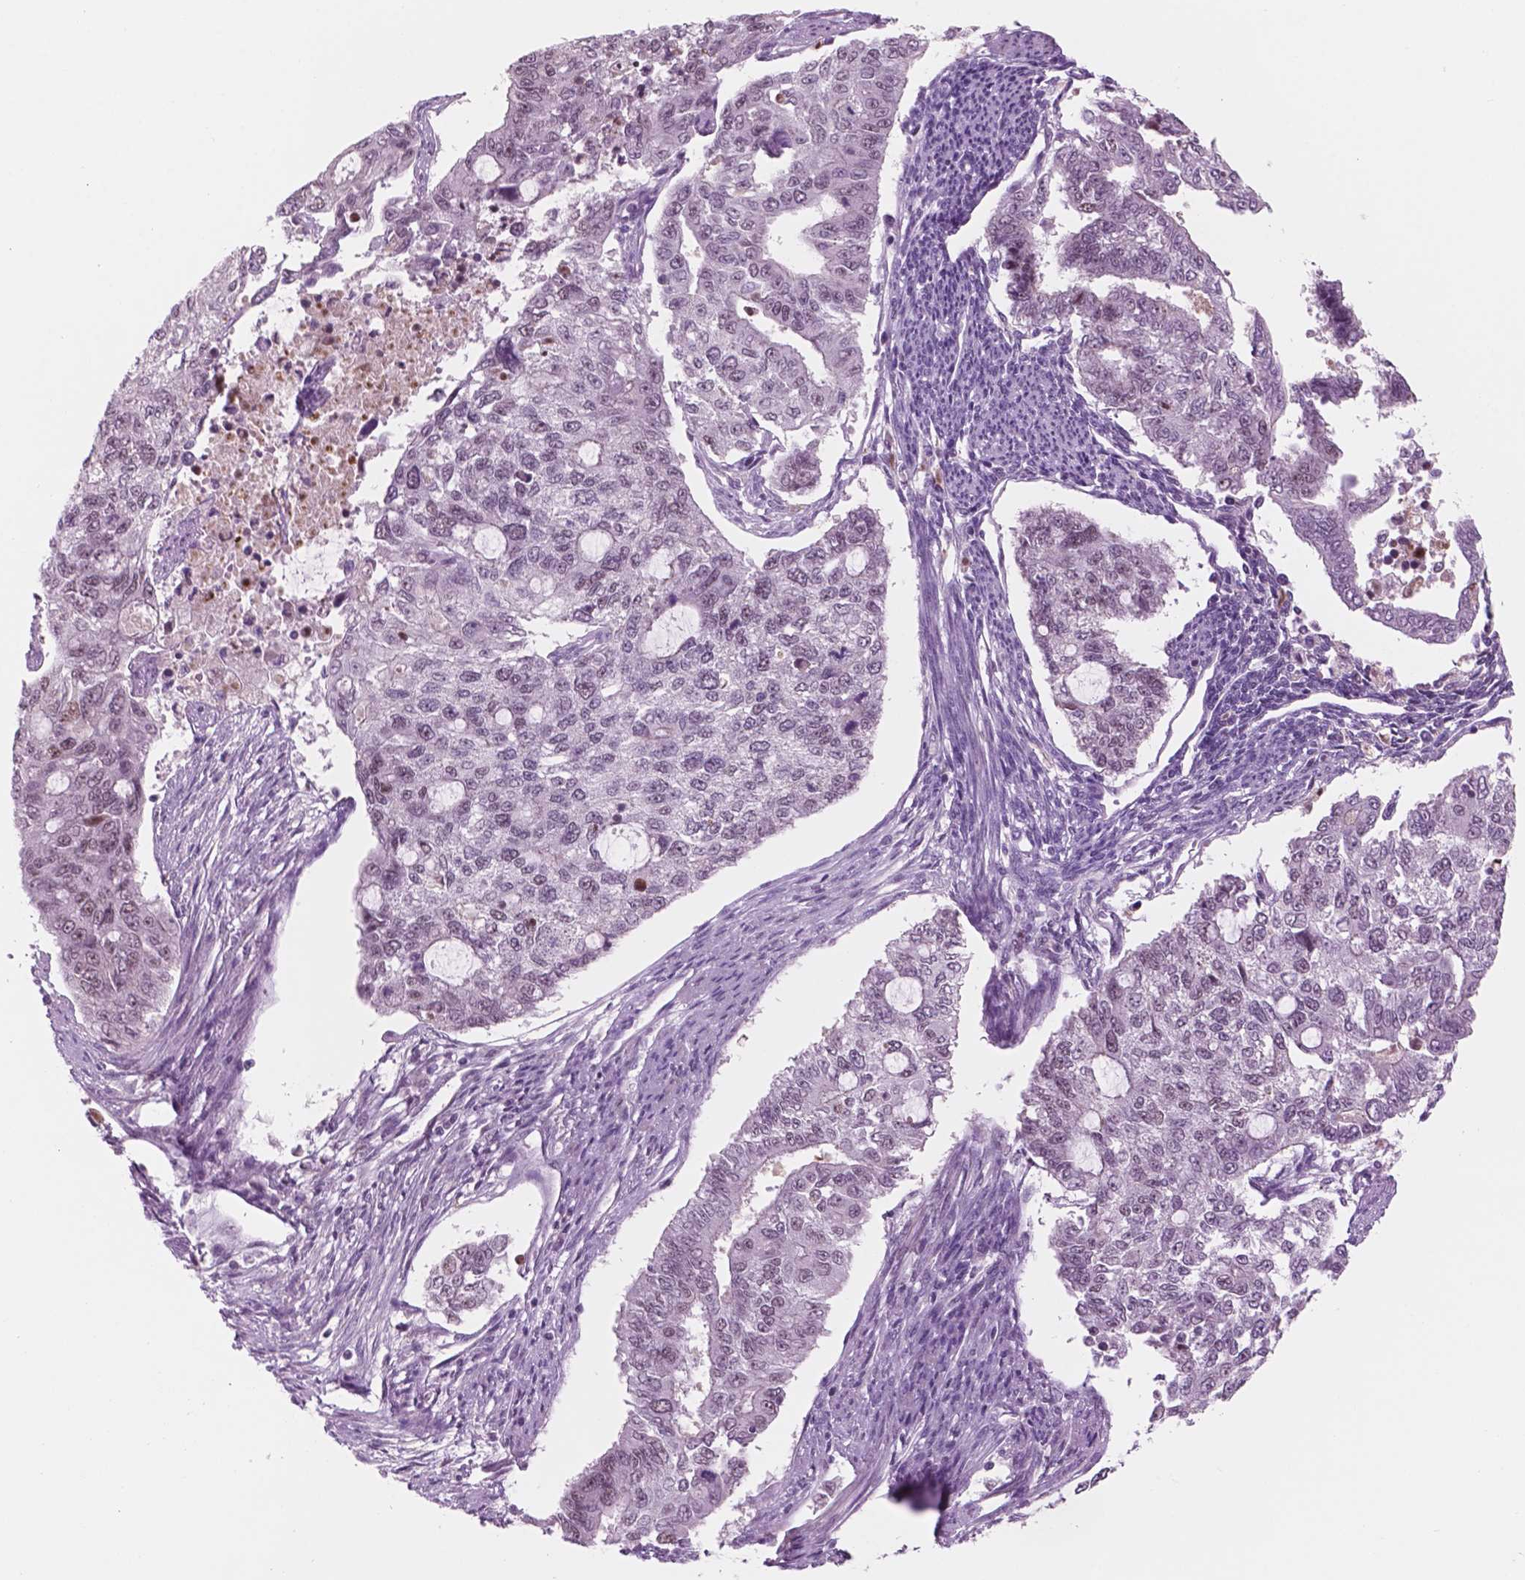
{"staining": {"intensity": "negative", "quantity": "none", "location": "none"}, "tissue": "endometrial cancer", "cell_type": "Tumor cells", "image_type": "cancer", "snomed": [{"axis": "morphology", "description": "Adenocarcinoma, NOS"}, {"axis": "topography", "description": "Uterus"}], "caption": "Immunohistochemistry image of human endometrial cancer (adenocarcinoma) stained for a protein (brown), which demonstrates no expression in tumor cells. (Brightfield microscopy of DAB immunohistochemistry (IHC) at high magnification).", "gene": "CTR9", "patient": {"sex": "female", "age": 59}}